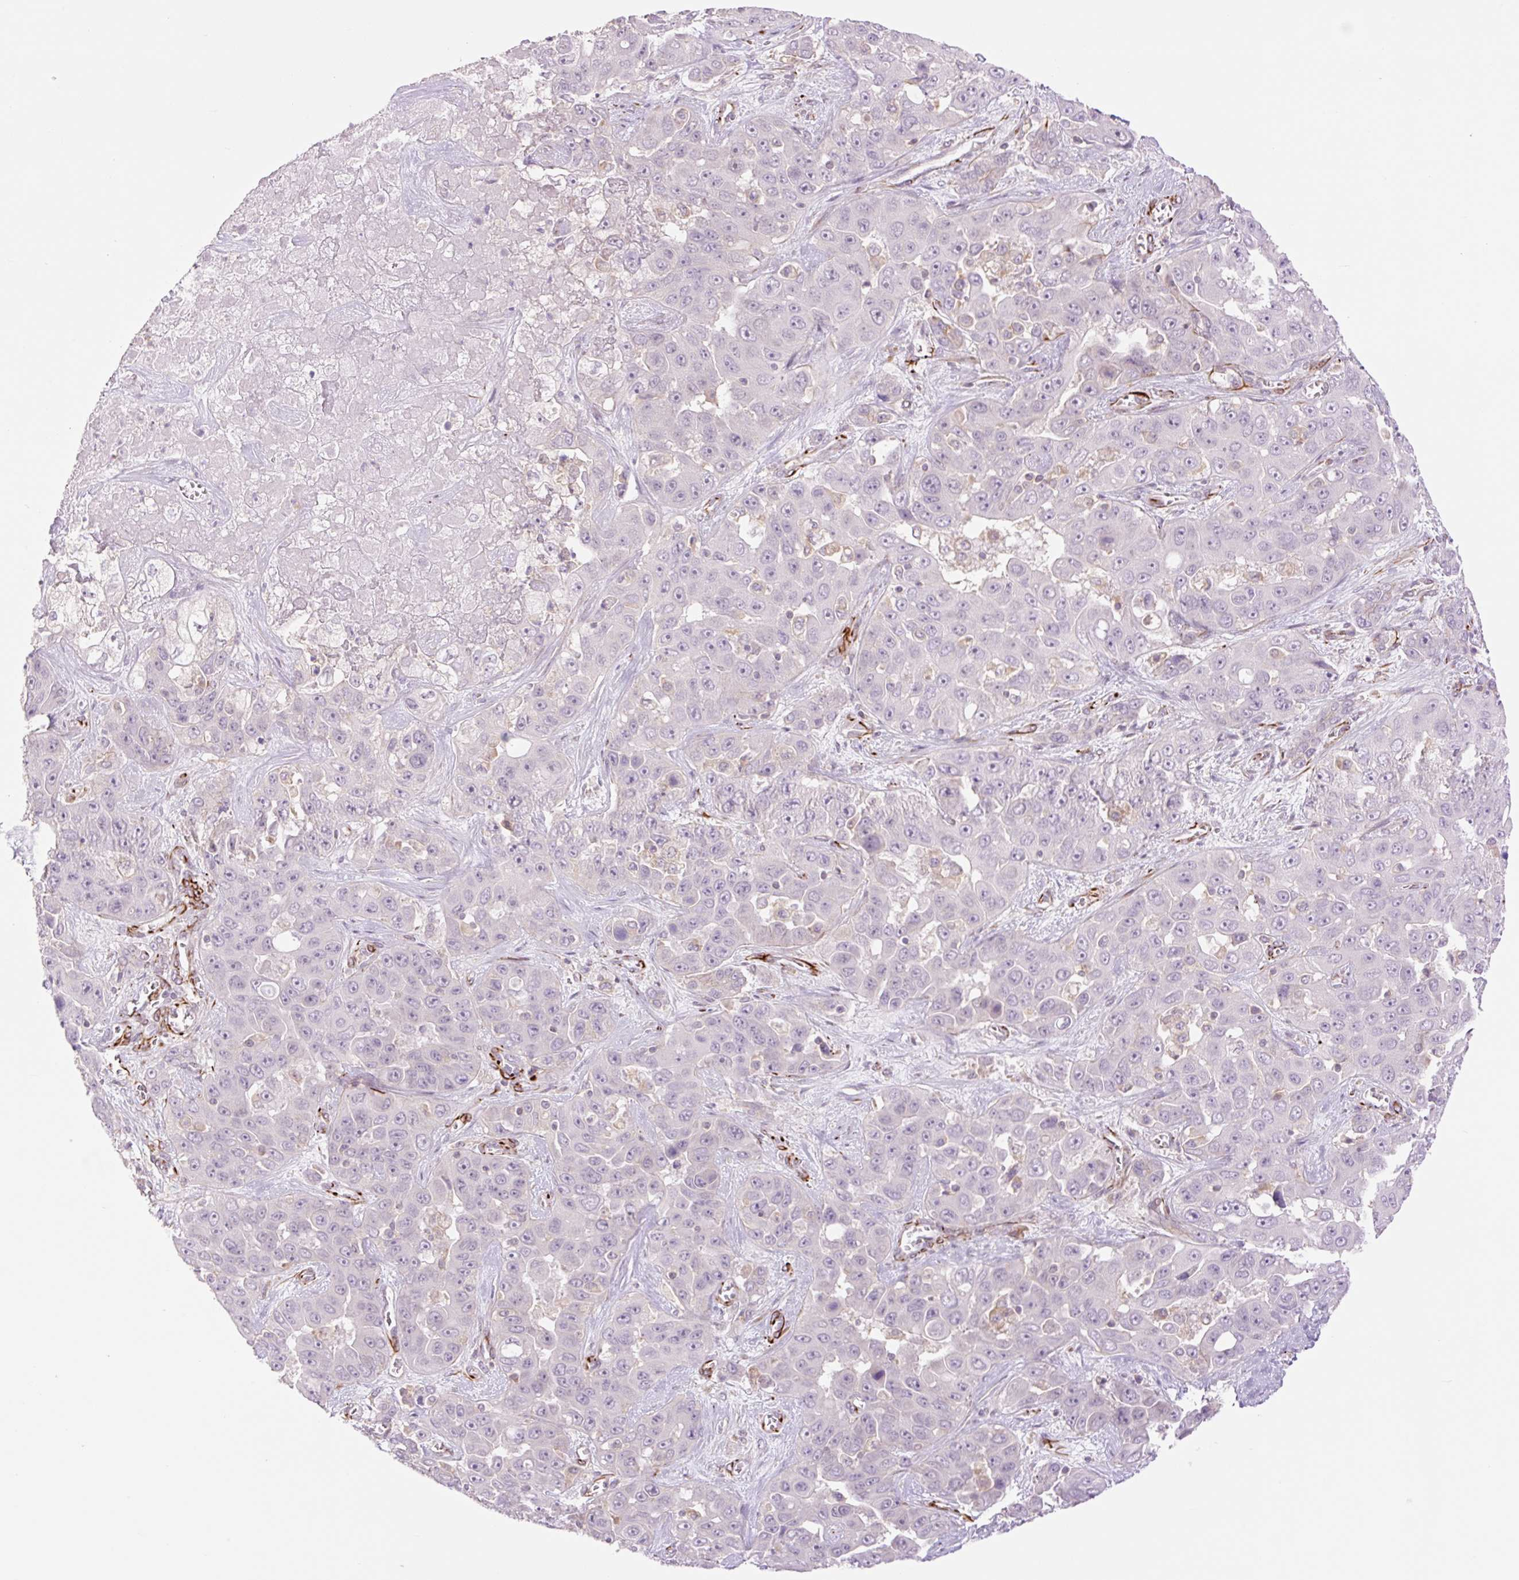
{"staining": {"intensity": "negative", "quantity": "none", "location": "none"}, "tissue": "liver cancer", "cell_type": "Tumor cells", "image_type": "cancer", "snomed": [{"axis": "morphology", "description": "Cholangiocarcinoma"}, {"axis": "topography", "description": "Liver"}], "caption": "Tumor cells are negative for protein expression in human cholangiocarcinoma (liver).", "gene": "ZFYVE21", "patient": {"sex": "female", "age": 52}}